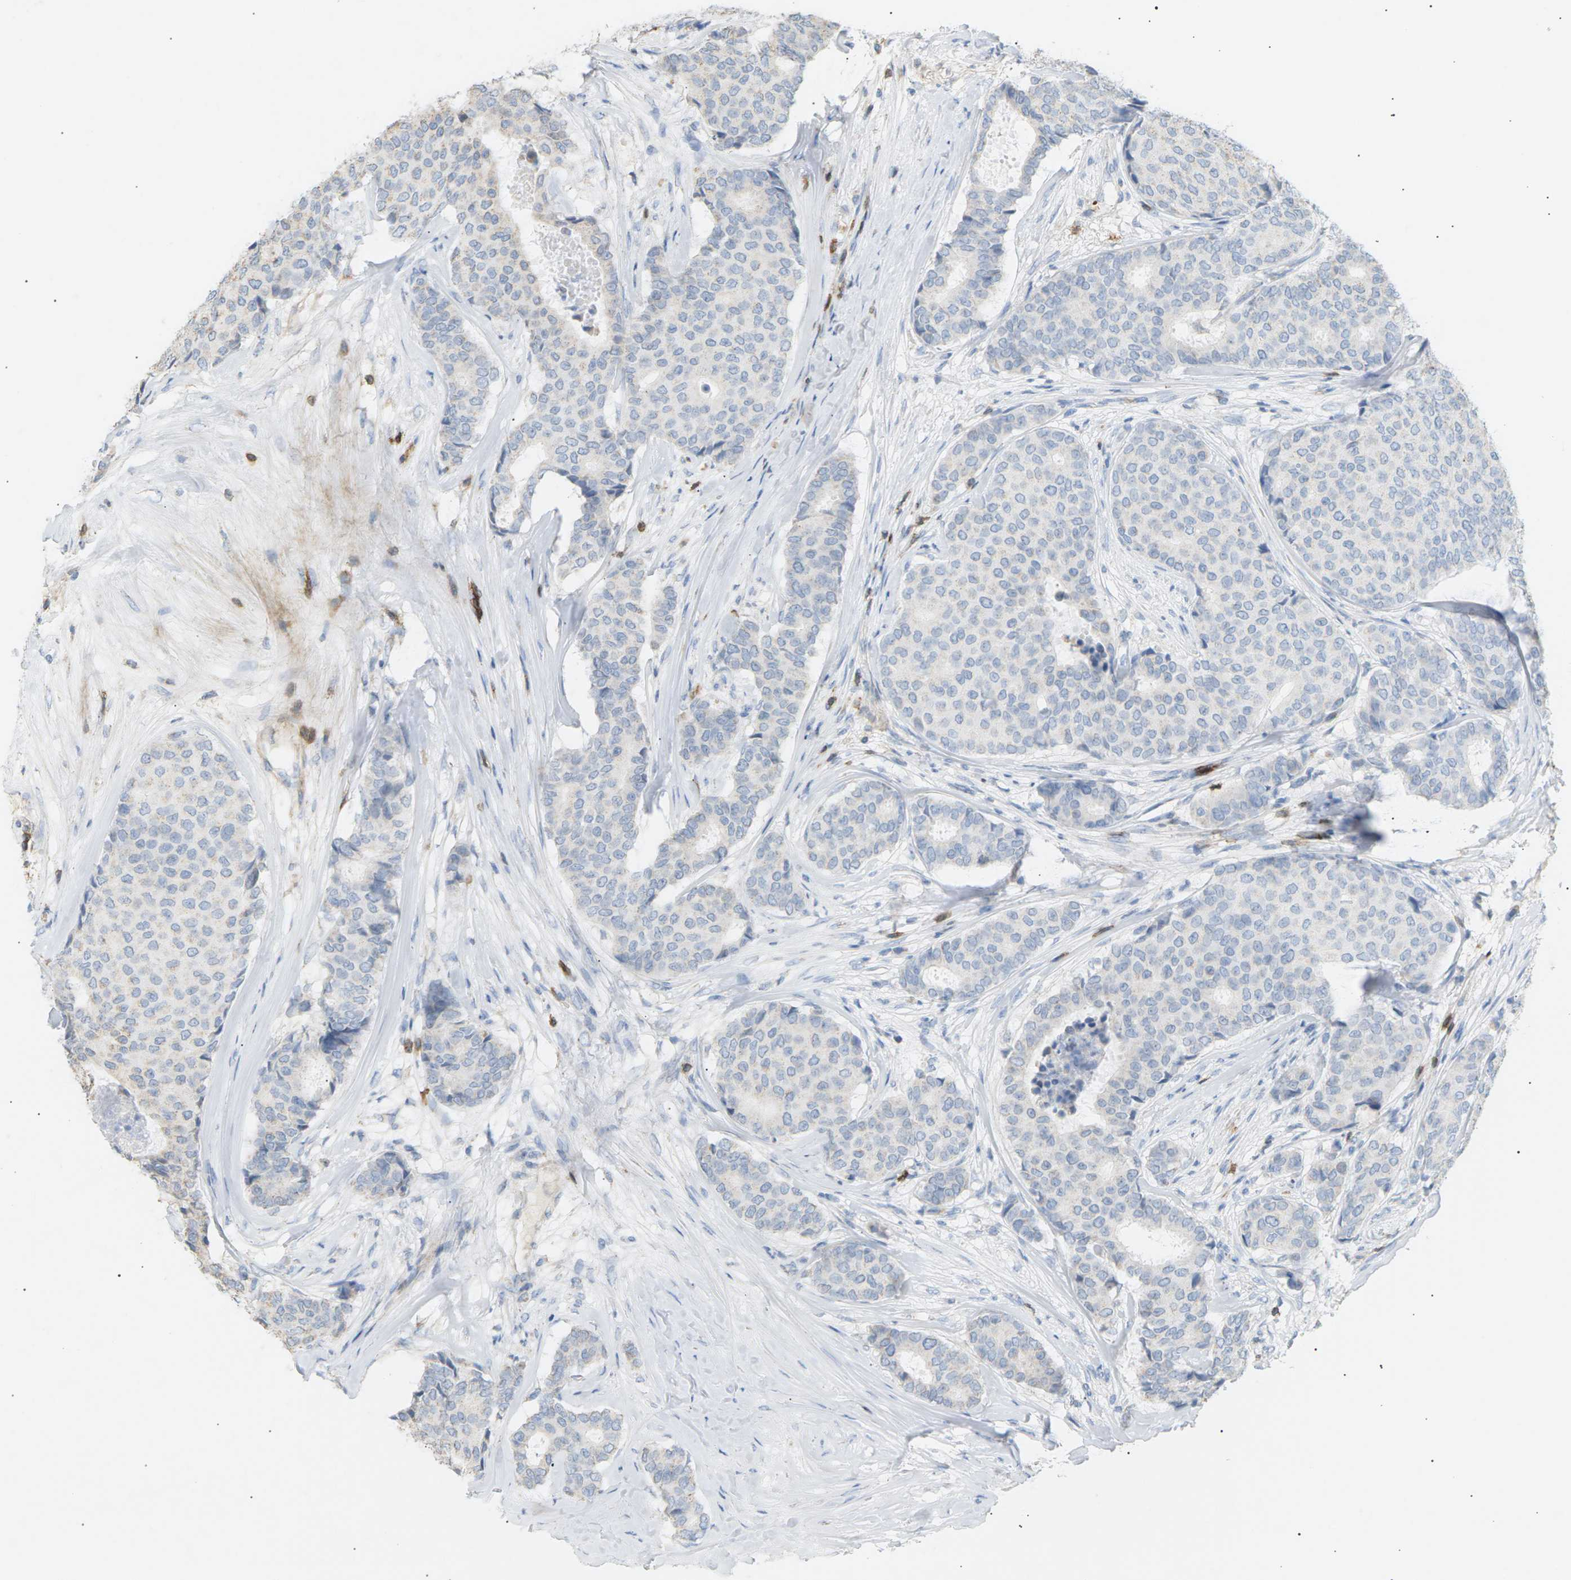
{"staining": {"intensity": "negative", "quantity": "none", "location": "none"}, "tissue": "breast cancer", "cell_type": "Tumor cells", "image_type": "cancer", "snomed": [{"axis": "morphology", "description": "Duct carcinoma"}, {"axis": "topography", "description": "Breast"}], "caption": "IHC of infiltrating ductal carcinoma (breast) exhibits no positivity in tumor cells. (Stains: DAB (3,3'-diaminobenzidine) IHC with hematoxylin counter stain, Microscopy: brightfield microscopy at high magnification).", "gene": "LIME1", "patient": {"sex": "female", "age": 75}}